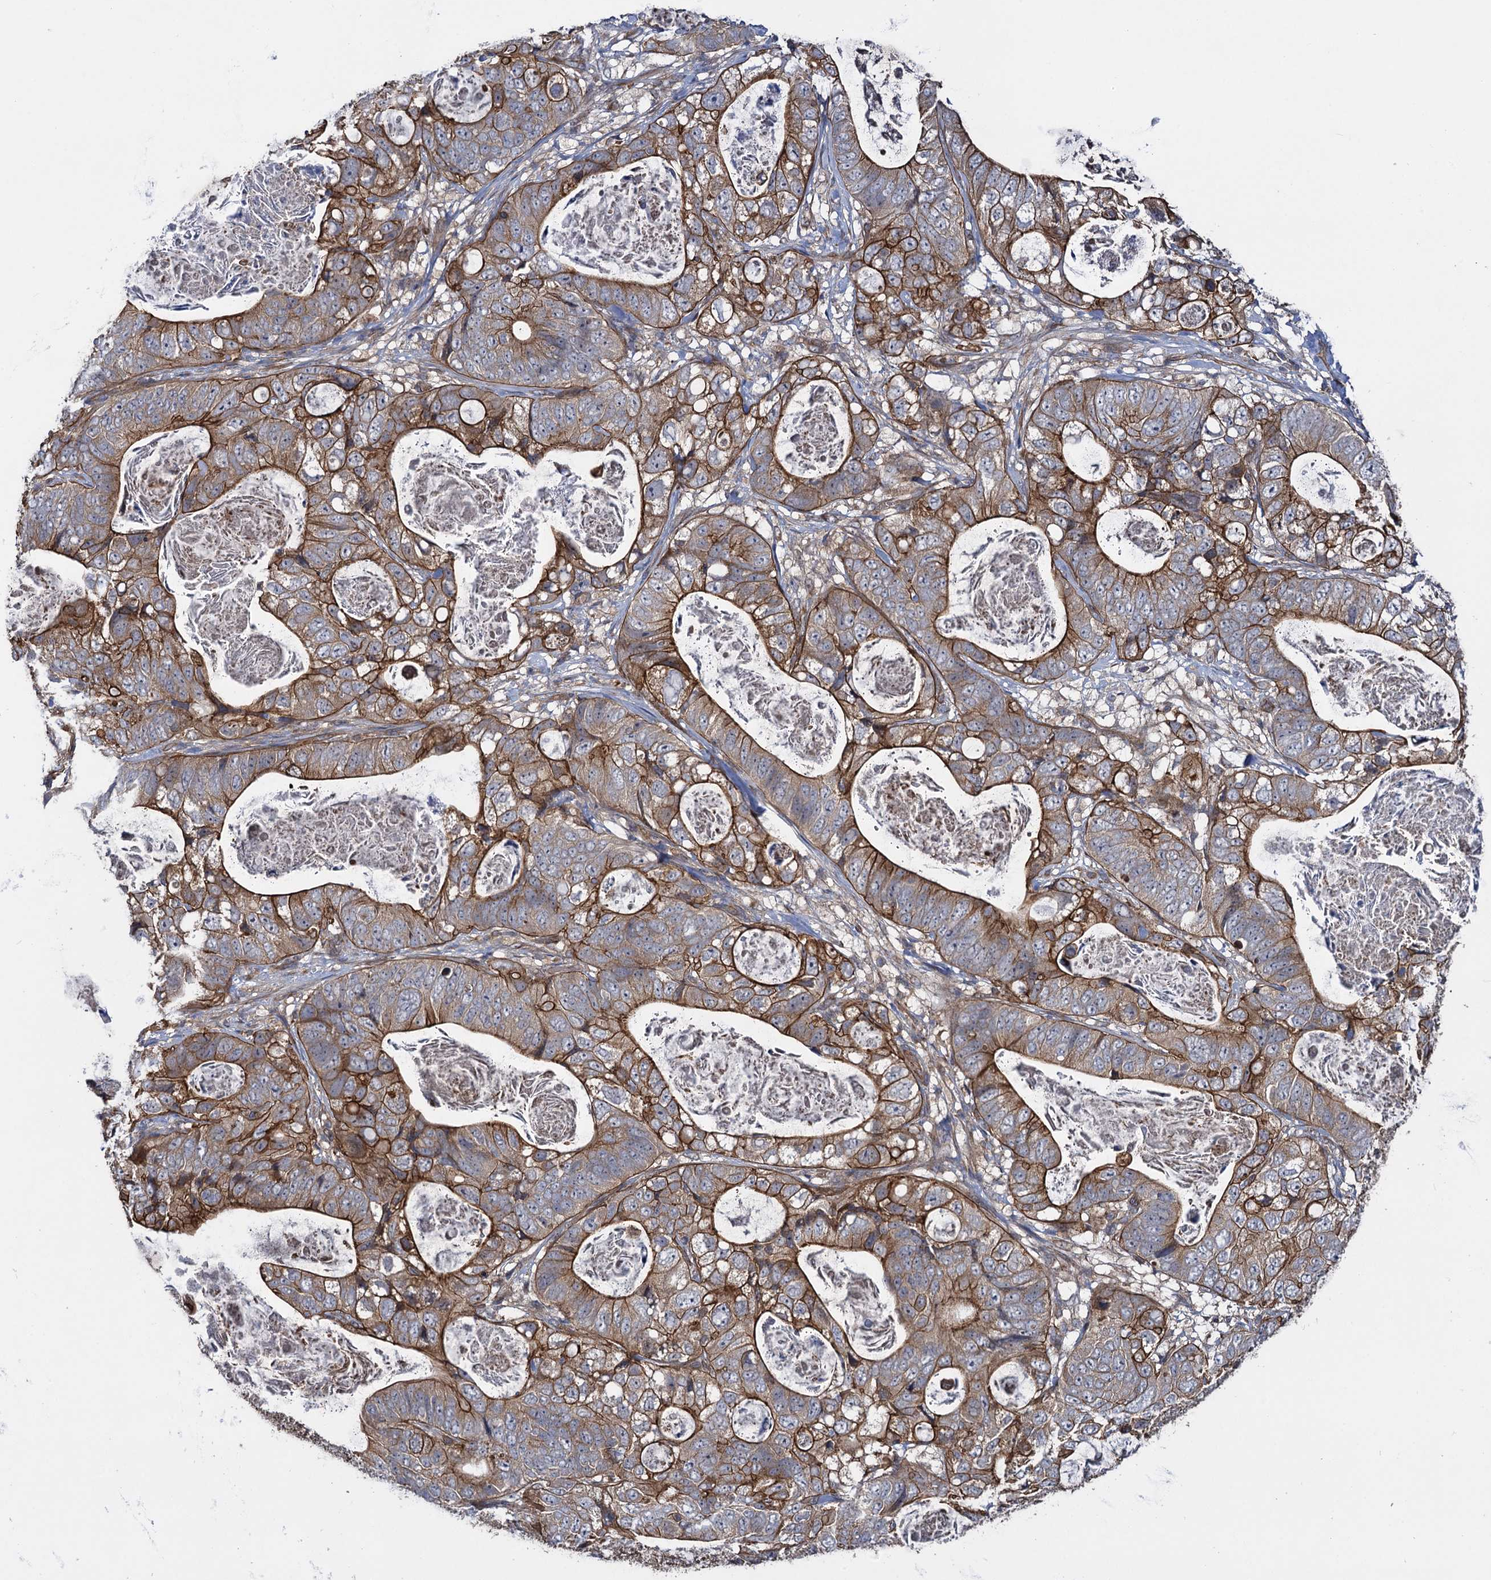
{"staining": {"intensity": "strong", "quantity": ">75%", "location": "cytoplasmic/membranous"}, "tissue": "stomach cancer", "cell_type": "Tumor cells", "image_type": "cancer", "snomed": [{"axis": "morphology", "description": "Normal tissue, NOS"}, {"axis": "morphology", "description": "Adenocarcinoma, NOS"}, {"axis": "topography", "description": "Stomach"}], "caption": "Immunohistochemistry (IHC) staining of stomach adenocarcinoma, which exhibits high levels of strong cytoplasmic/membranous staining in approximately >75% of tumor cells indicating strong cytoplasmic/membranous protein expression. The staining was performed using DAB (brown) for protein detection and nuclei were counterstained in hematoxylin (blue).", "gene": "HAUS1", "patient": {"sex": "female", "age": 89}}